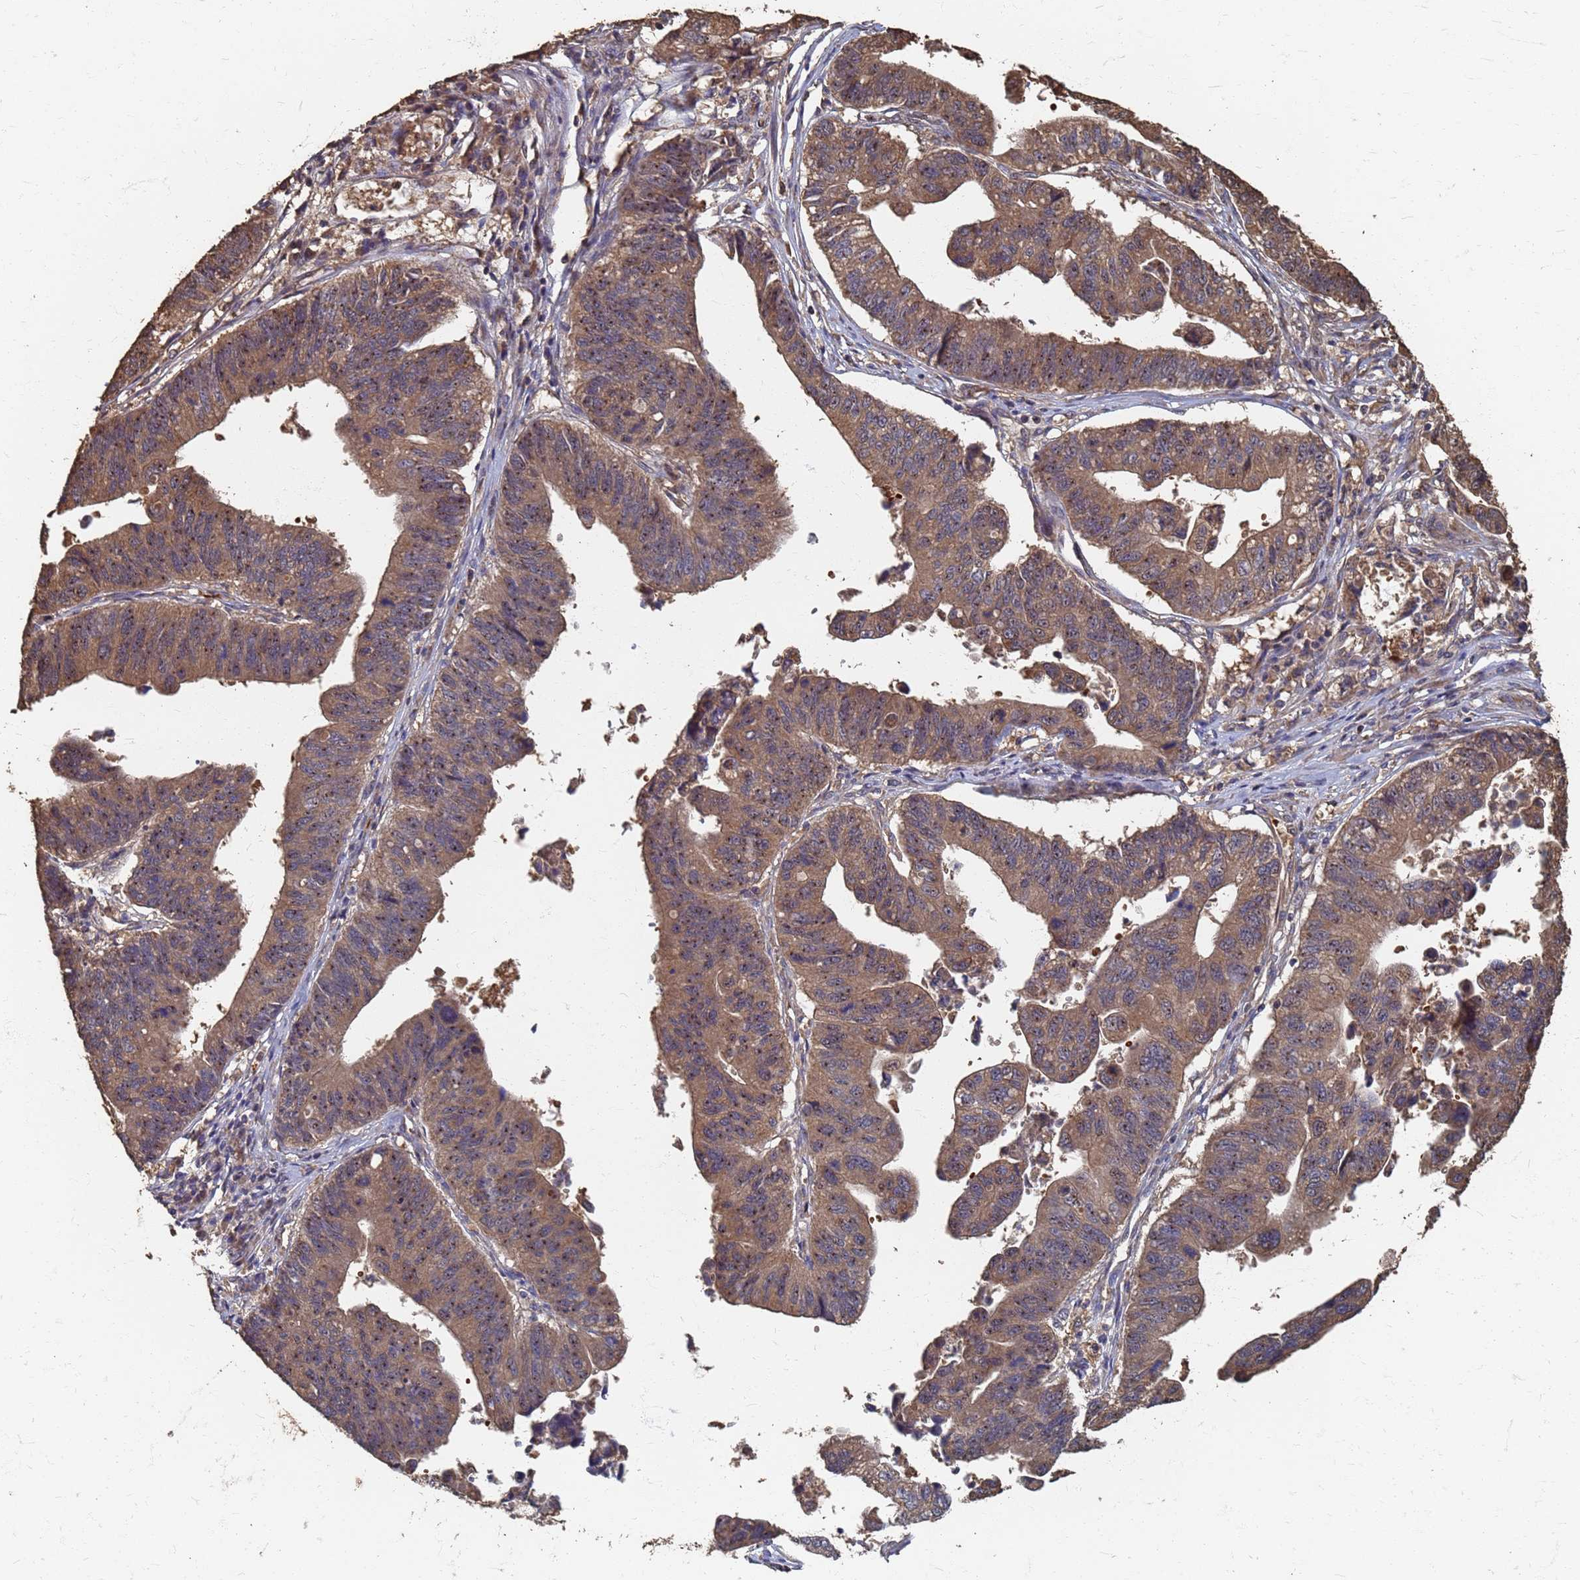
{"staining": {"intensity": "moderate", "quantity": ">75%", "location": "cytoplasmic/membranous"}, "tissue": "stomach cancer", "cell_type": "Tumor cells", "image_type": "cancer", "snomed": [{"axis": "morphology", "description": "Adenocarcinoma, NOS"}, {"axis": "topography", "description": "Stomach"}], "caption": "Immunohistochemistry staining of stomach cancer, which exhibits medium levels of moderate cytoplasmic/membranous staining in approximately >75% of tumor cells indicating moderate cytoplasmic/membranous protein staining. The staining was performed using DAB (3,3'-diaminobenzidine) (brown) for protein detection and nuclei were counterstained in hematoxylin (blue).", "gene": "DPH5", "patient": {"sex": "male", "age": 59}}